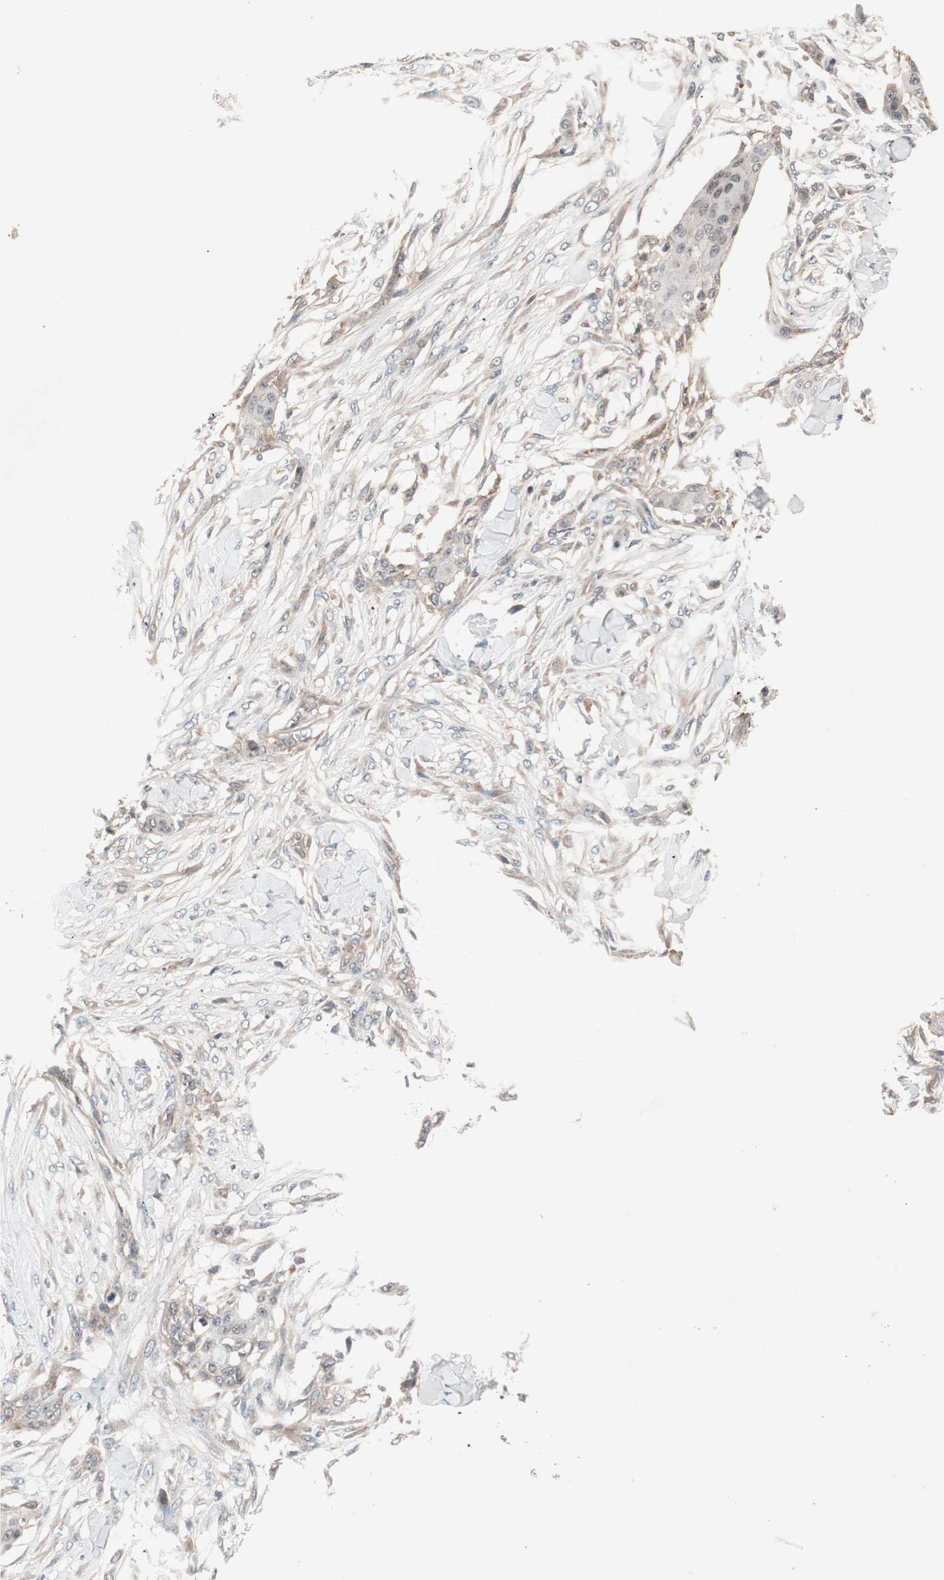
{"staining": {"intensity": "weak", "quantity": "<25%", "location": "cytoplasmic/membranous,nuclear"}, "tissue": "skin cancer", "cell_type": "Tumor cells", "image_type": "cancer", "snomed": [{"axis": "morphology", "description": "Squamous cell carcinoma, NOS"}, {"axis": "topography", "description": "Skin"}], "caption": "IHC photomicrograph of skin cancer stained for a protein (brown), which shows no positivity in tumor cells.", "gene": "IRS1", "patient": {"sex": "female", "age": 59}}